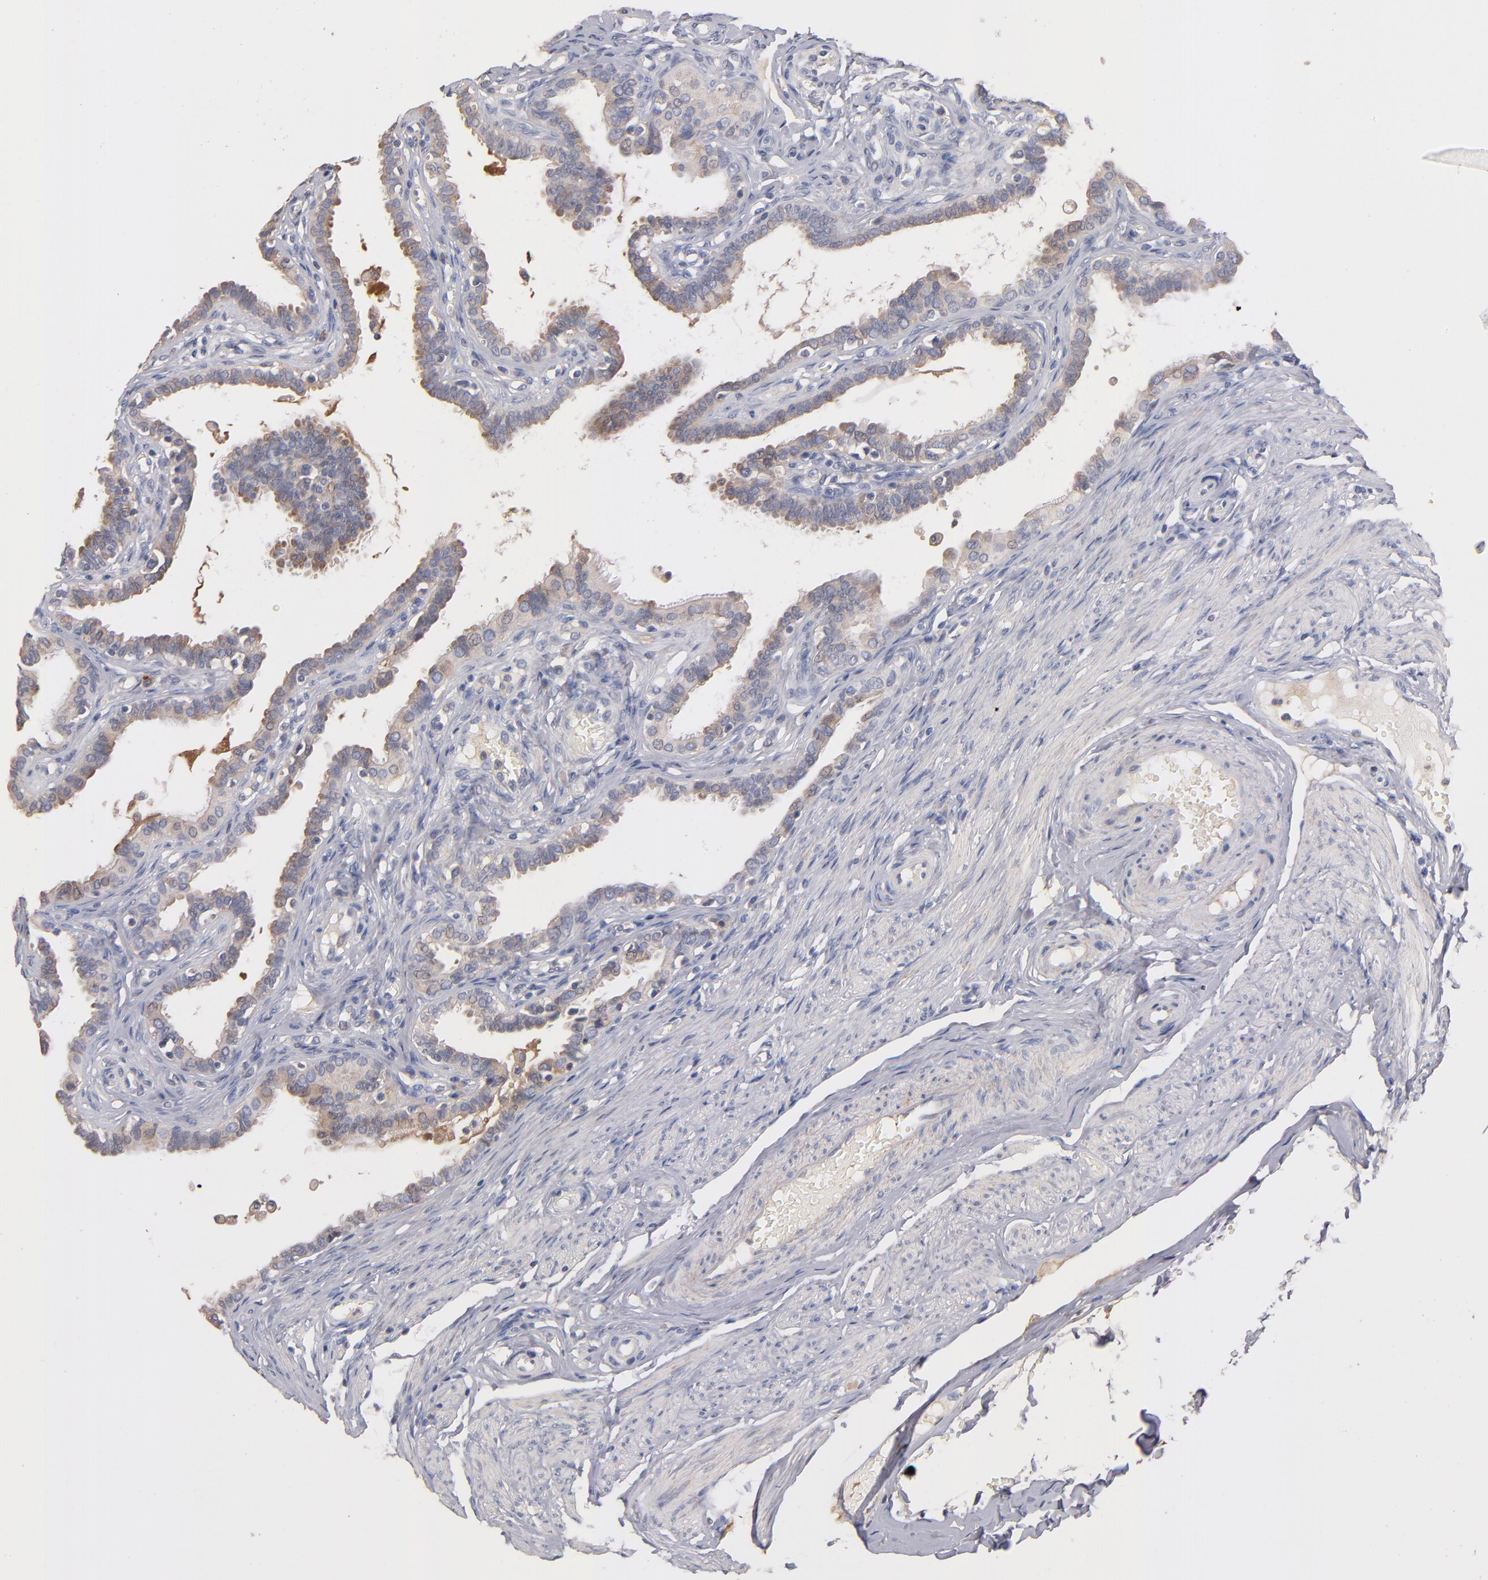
{"staining": {"intensity": "weak", "quantity": ">75%", "location": "cytoplasmic/membranous"}, "tissue": "fallopian tube", "cell_type": "Glandular cells", "image_type": "normal", "snomed": [{"axis": "morphology", "description": "Normal tissue, NOS"}, {"axis": "topography", "description": "Fallopian tube"}], "caption": "Immunohistochemistry (IHC) of benign fallopian tube demonstrates low levels of weak cytoplasmic/membranous expression in about >75% of glandular cells.", "gene": "DACT1", "patient": {"sex": "female", "age": 67}}